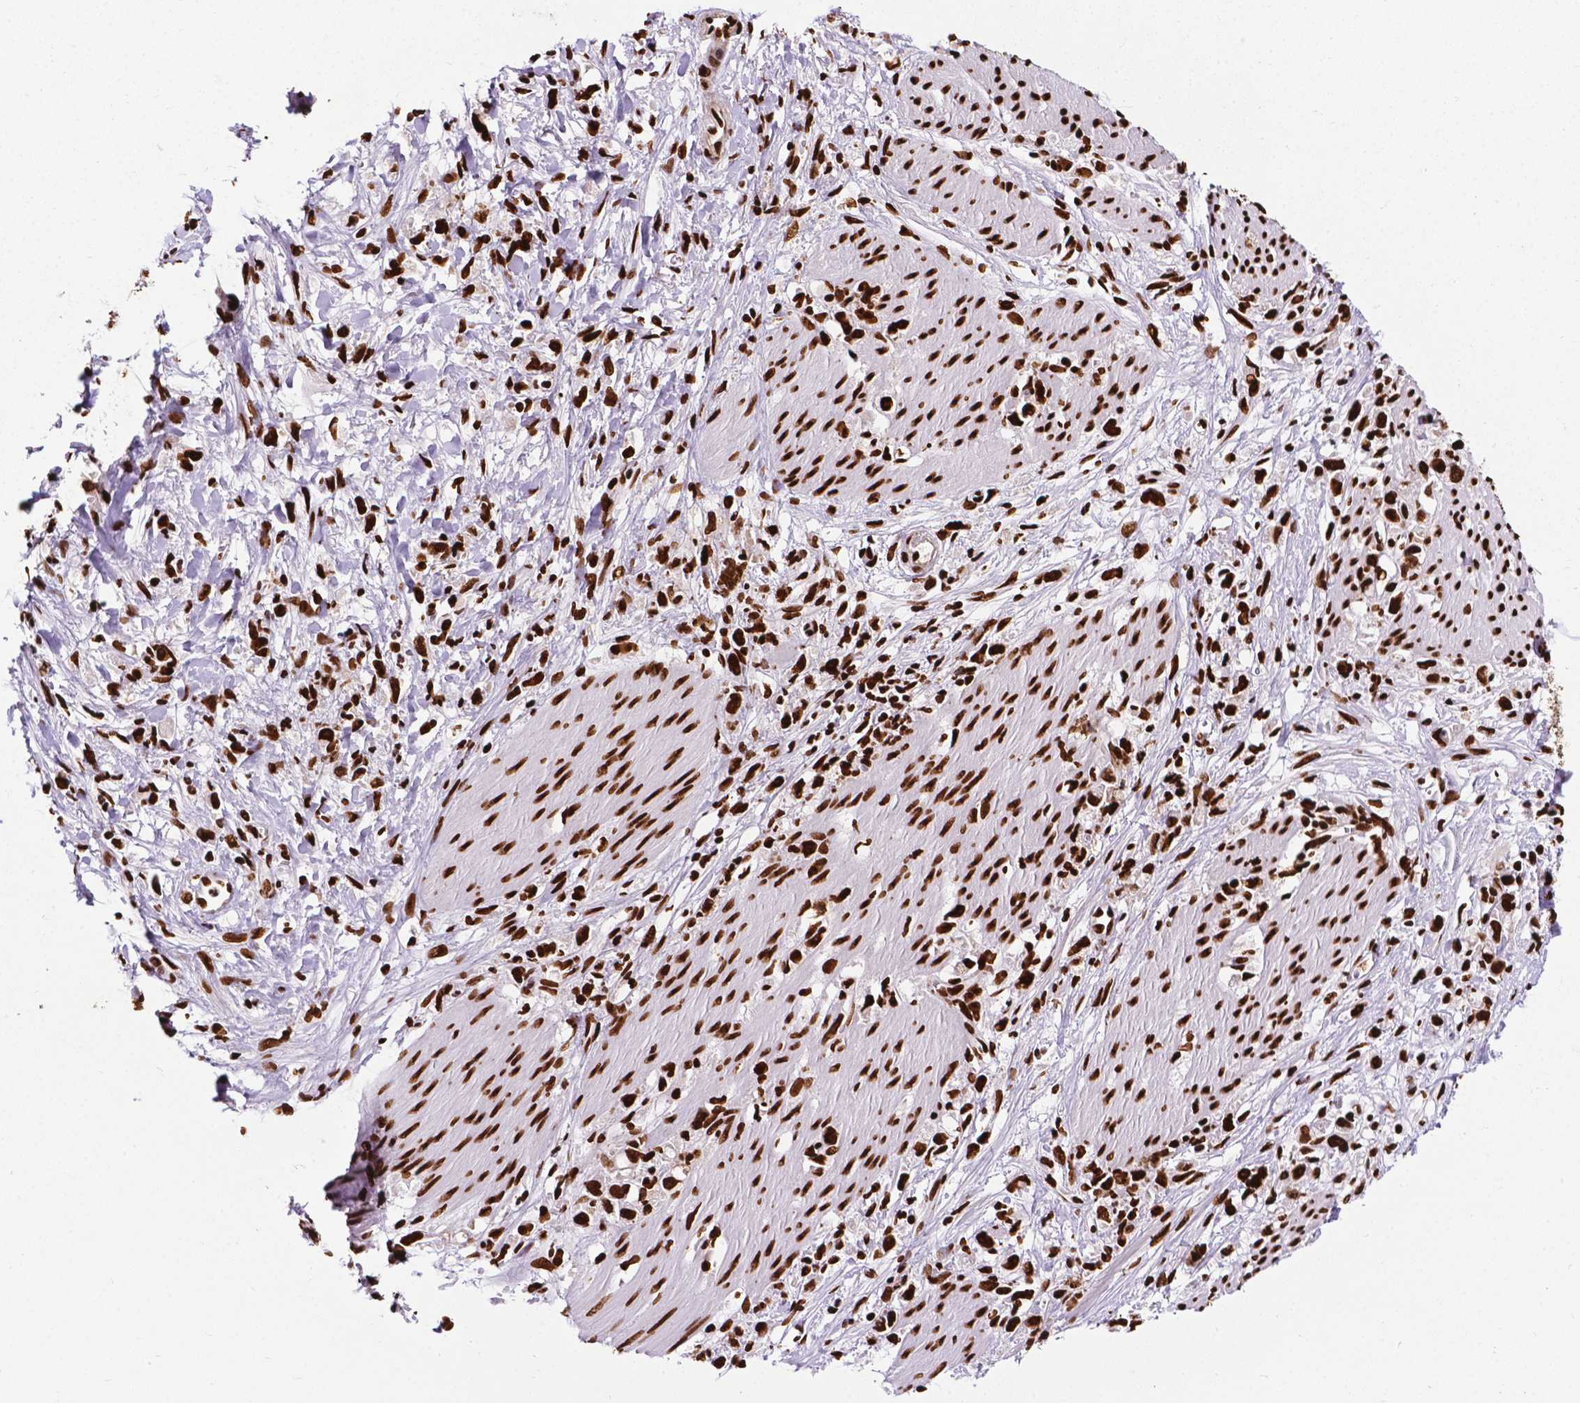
{"staining": {"intensity": "strong", "quantity": ">75%", "location": "nuclear"}, "tissue": "stomach cancer", "cell_type": "Tumor cells", "image_type": "cancer", "snomed": [{"axis": "morphology", "description": "Adenocarcinoma, NOS"}, {"axis": "topography", "description": "Stomach"}], "caption": "Strong nuclear expression for a protein is present in approximately >75% of tumor cells of stomach adenocarcinoma using IHC.", "gene": "SMIM5", "patient": {"sex": "female", "age": 59}}